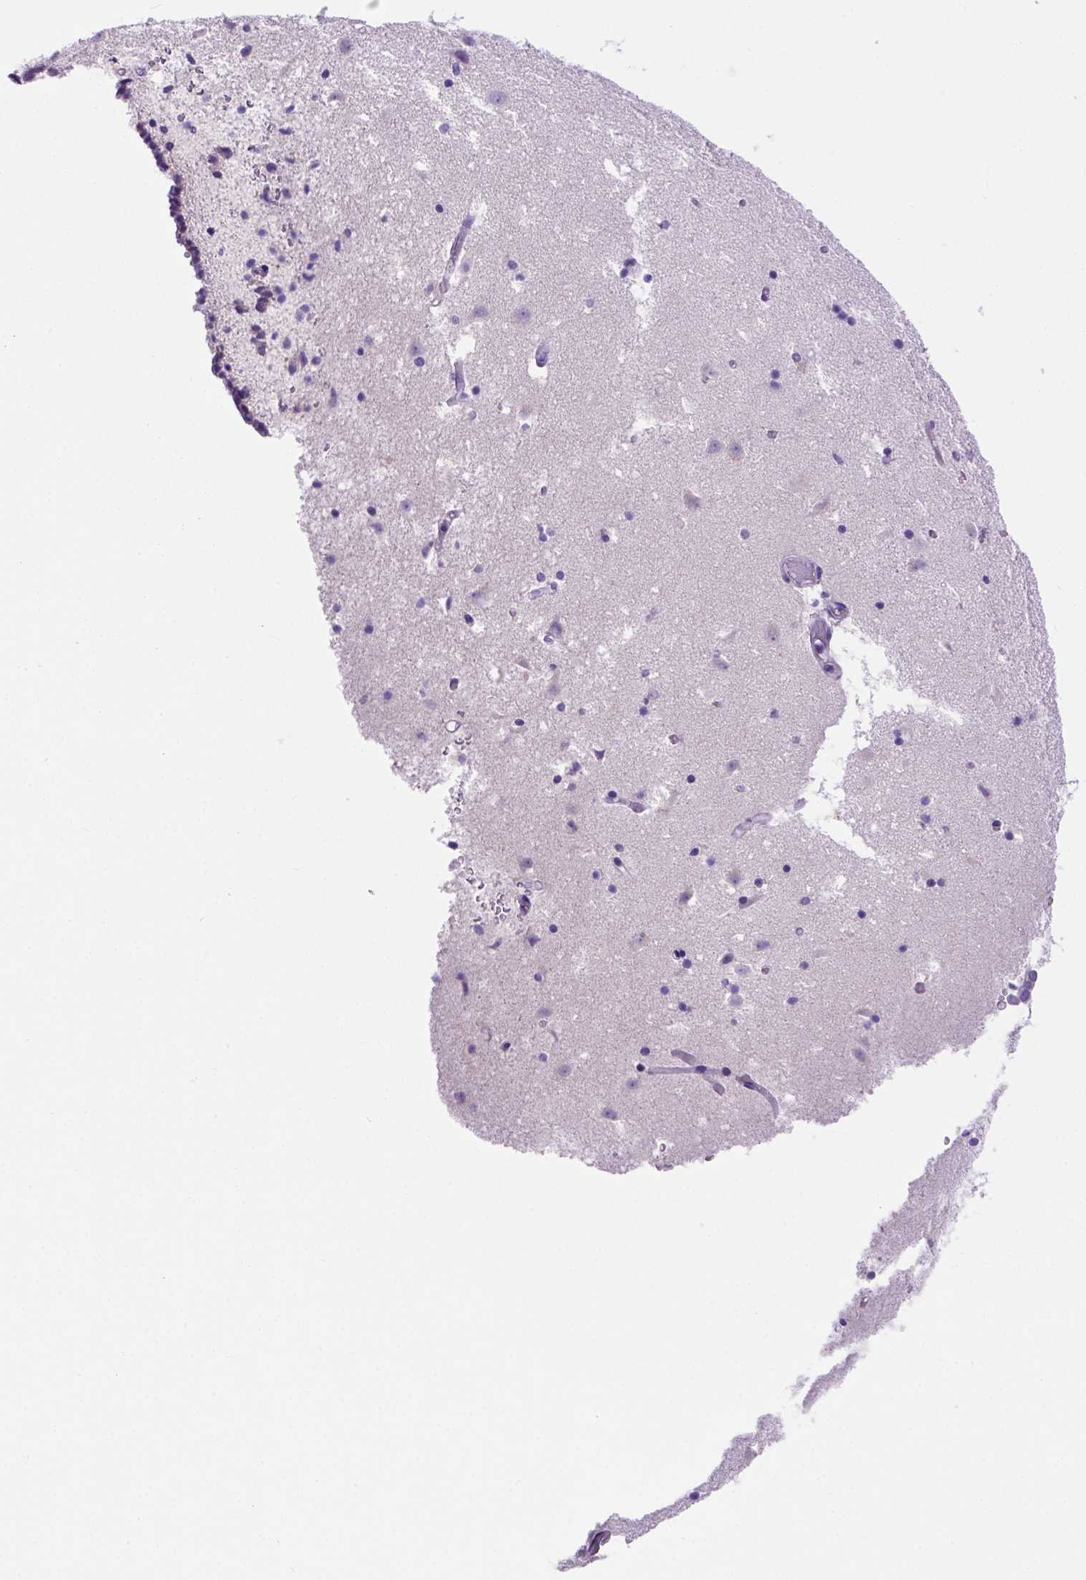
{"staining": {"intensity": "negative", "quantity": "none", "location": "none"}, "tissue": "caudate", "cell_type": "Glial cells", "image_type": "normal", "snomed": [{"axis": "morphology", "description": "Normal tissue, NOS"}, {"axis": "topography", "description": "Lateral ventricle wall"}], "caption": "Immunohistochemistry (IHC) image of normal caudate: caudate stained with DAB displays no significant protein positivity in glial cells.", "gene": "FOXI1", "patient": {"sex": "female", "age": 42}}